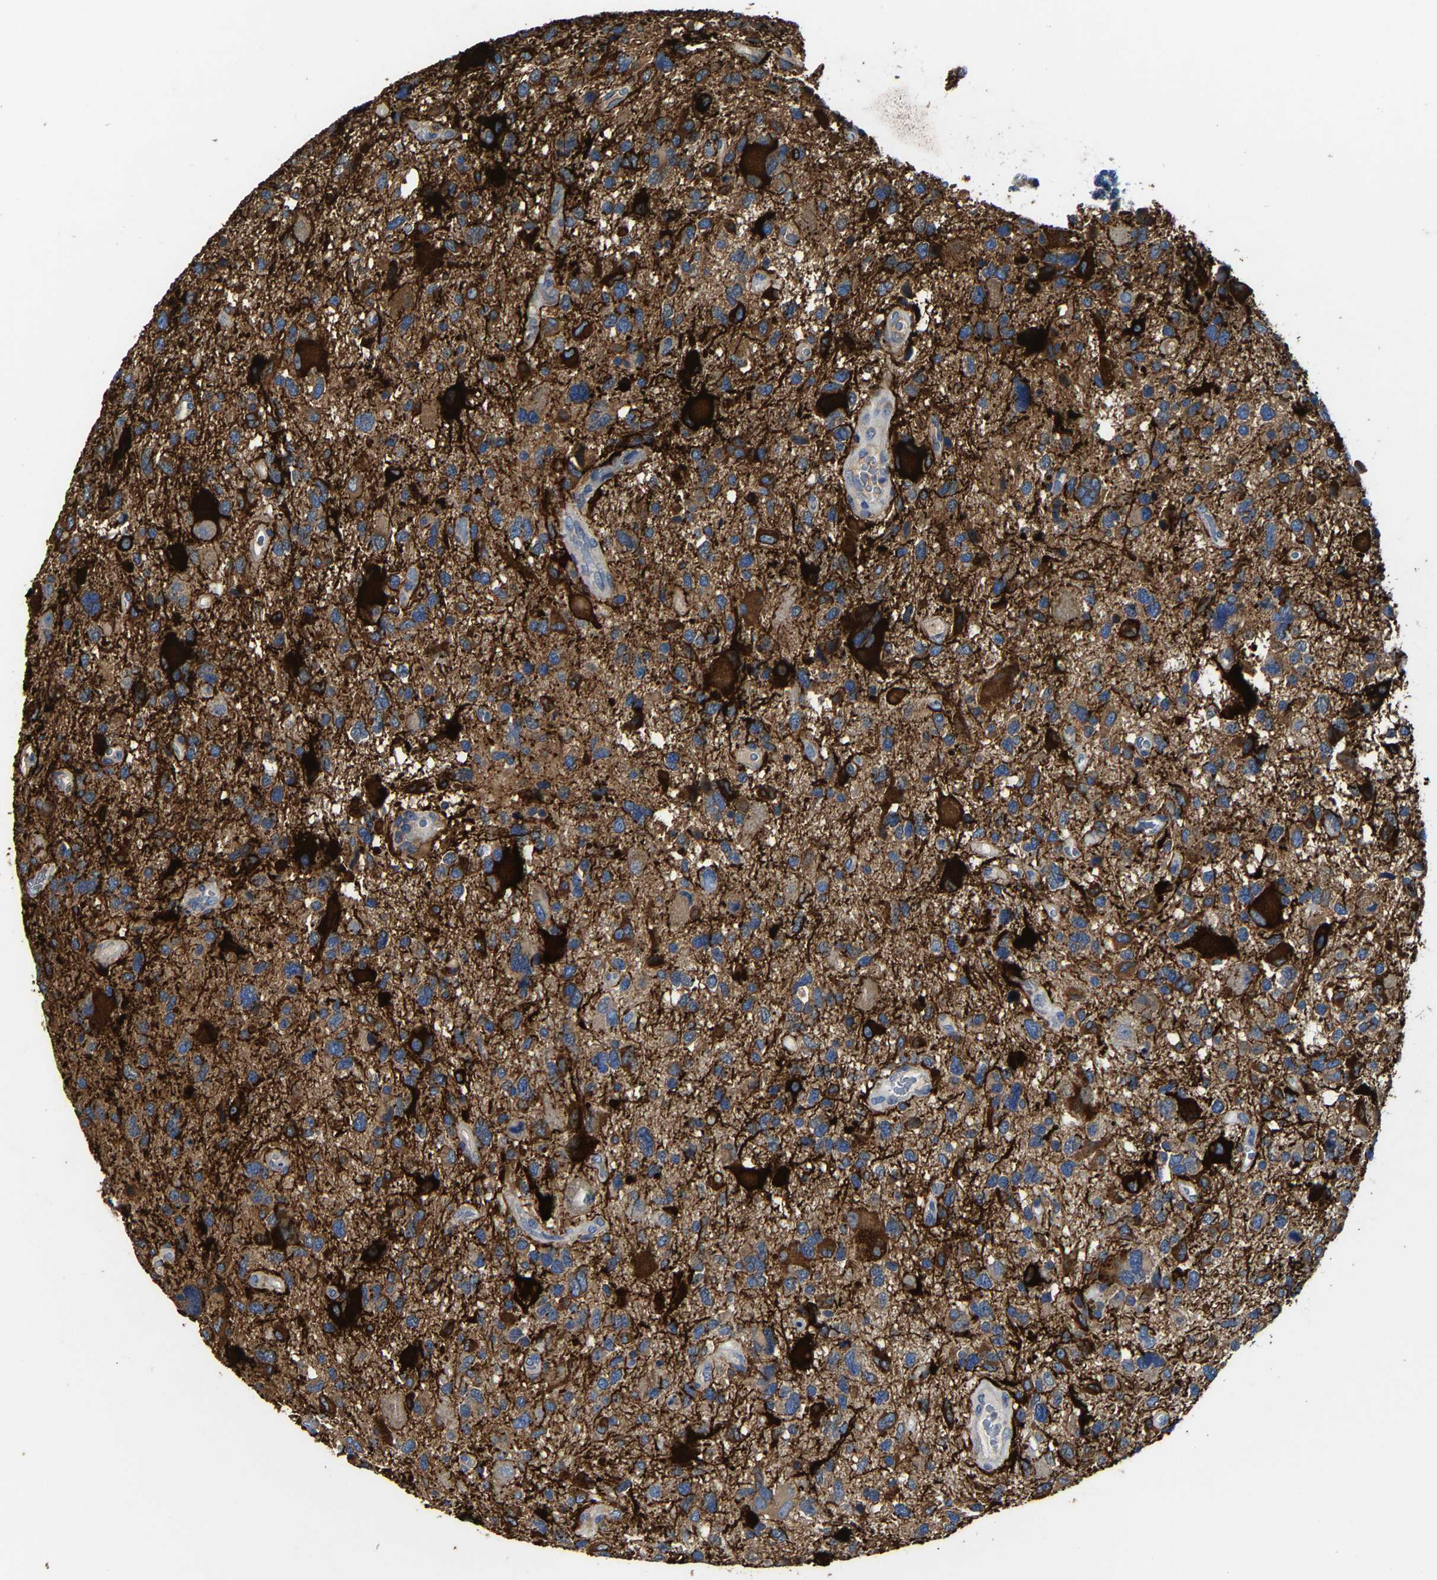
{"staining": {"intensity": "moderate", "quantity": ">75%", "location": "cytoplasmic/membranous"}, "tissue": "glioma", "cell_type": "Tumor cells", "image_type": "cancer", "snomed": [{"axis": "morphology", "description": "Glioma, malignant, High grade"}, {"axis": "topography", "description": "Brain"}], "caption": "Malignant glioma (high-grade) stained for a protein displays moderate cytoplasmic/membranous positivity in tumor cells.", "gene": "AGK", "patient": {"sex": "male", "age": 33}}